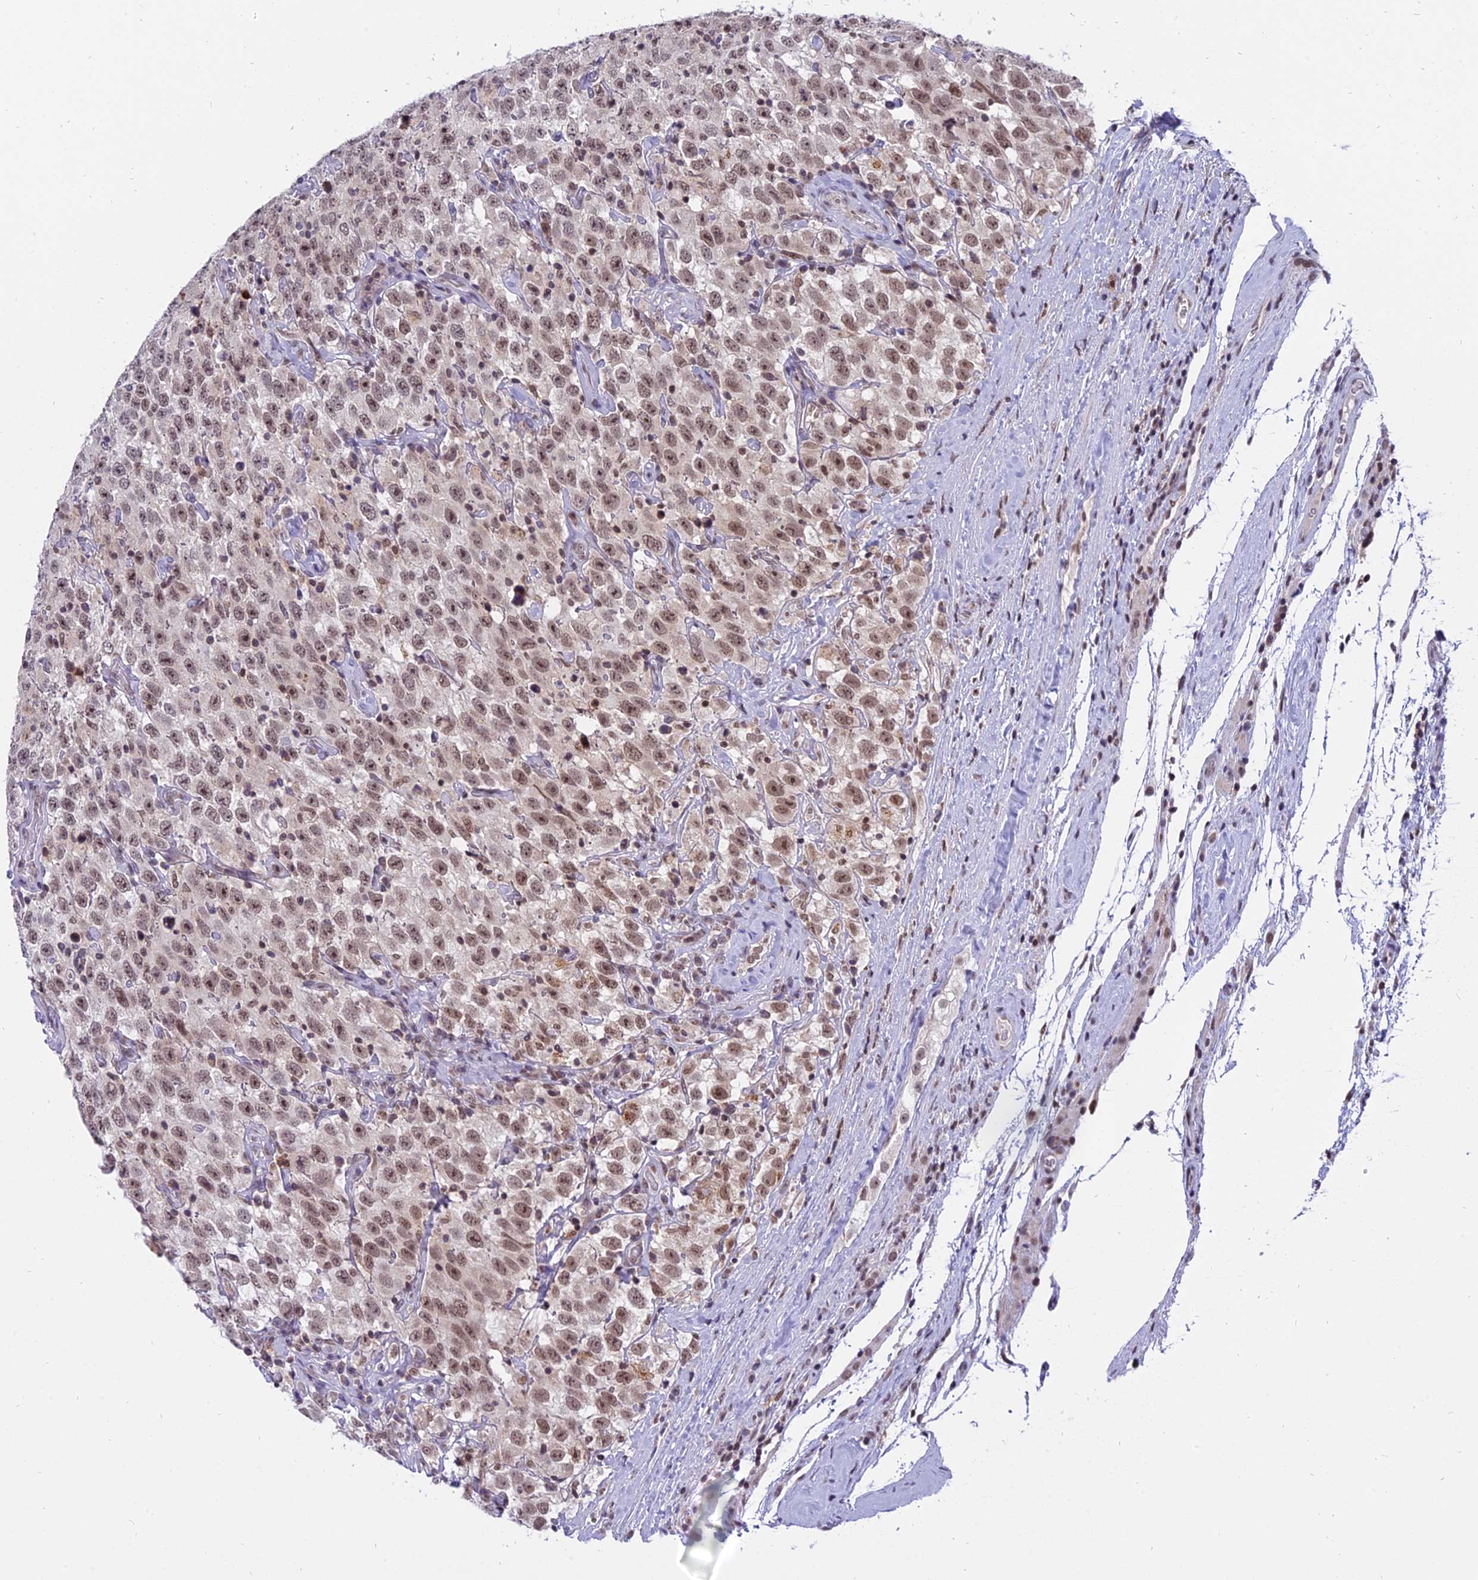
{"staining": {"intensity": "moderate", "quantity": ">75%", "location": "nuclear"}, "tissue": "testis cancer", "cell_type": "Tumor cells", "image_type": "cancer", "snomed": [{"axis": "morphology", "description": "Seminoma, NOS"}, {"axis": "topography", "description": "Testis"}], "caption": "The immunohistochemical stain labels moderate nuclear expression in tumor cells of testis cancer tissue.", "gene": "TADA3", "patient": {"sex": "male", "age": 41}}